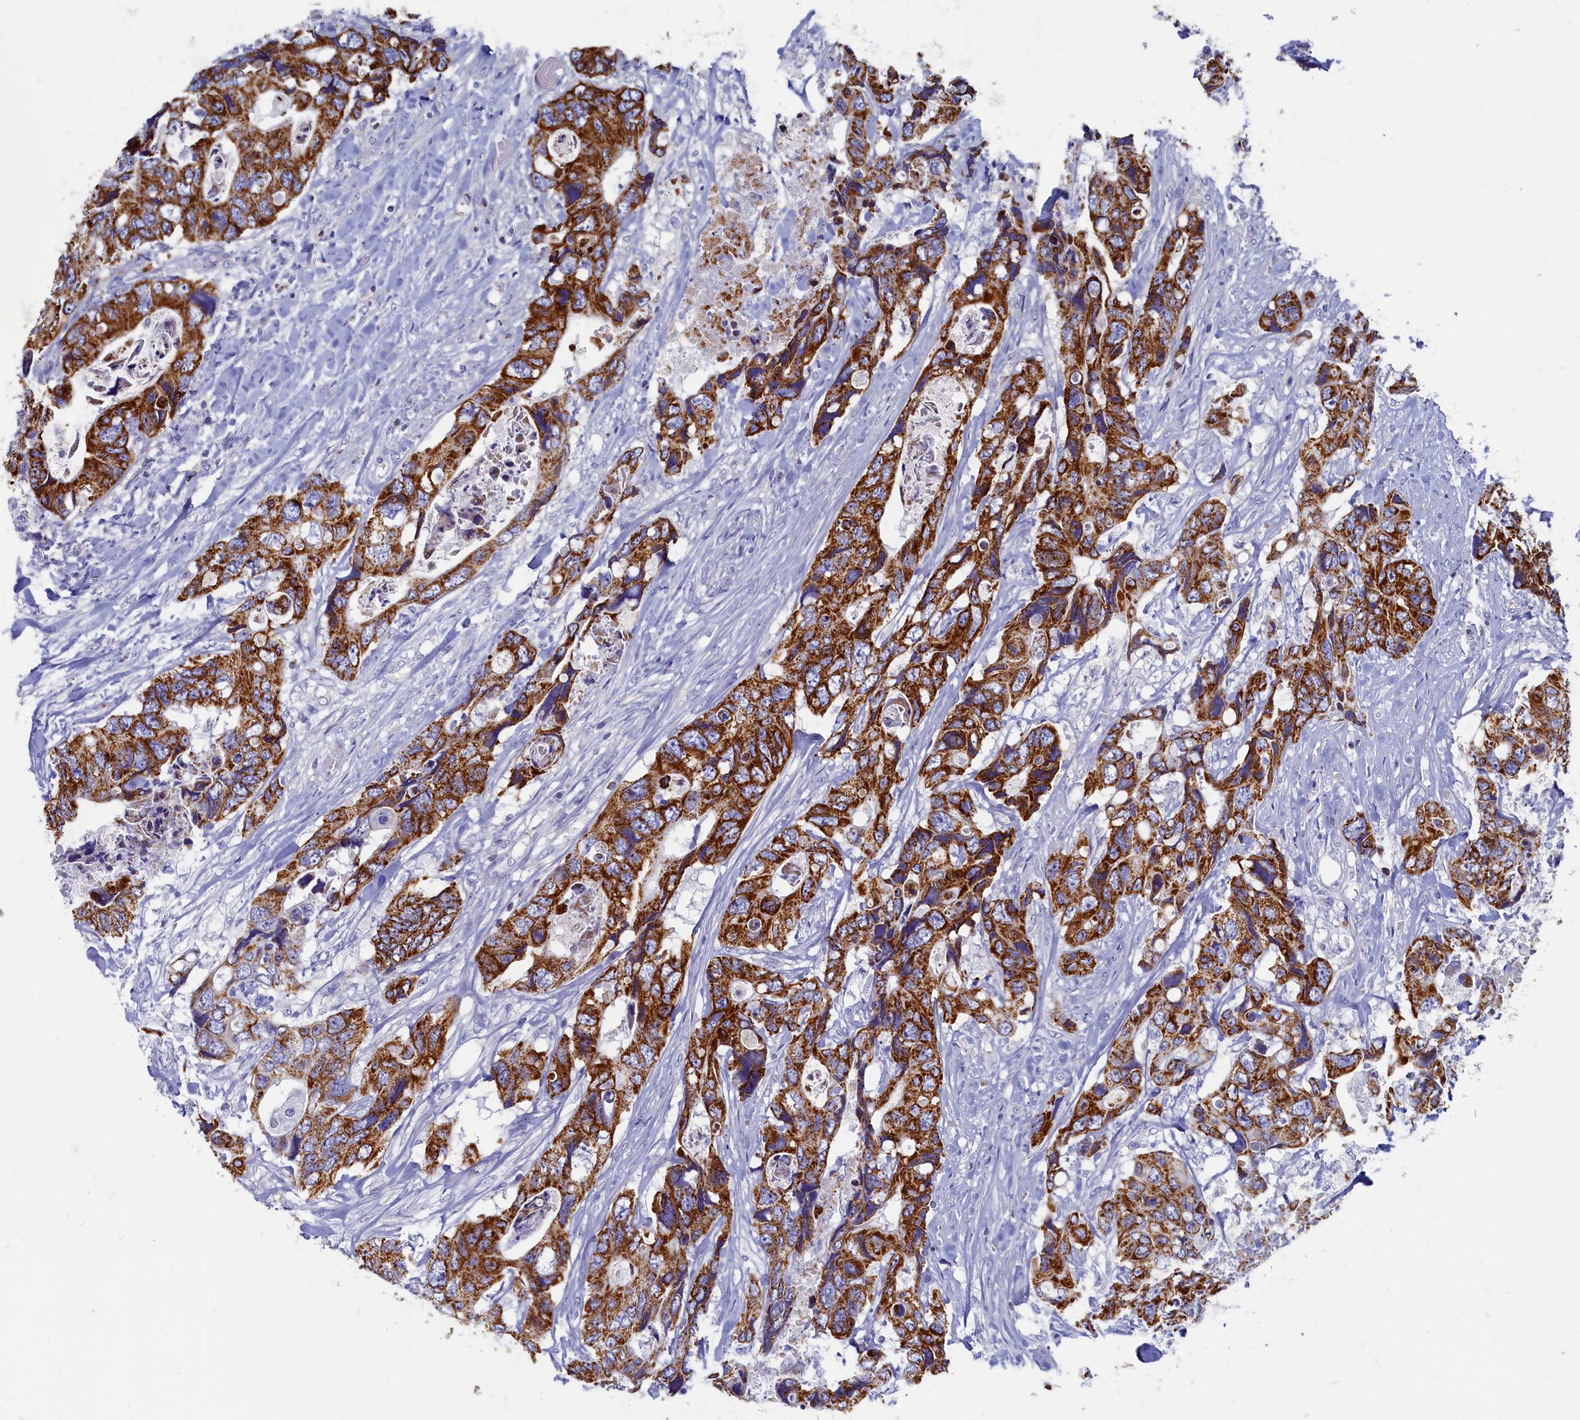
{"staining": {"intensity": "strong", "quantity": ">75%", "location": "cytoplasmic/membranous"}, "tissue": "colorectal cancer", "cell_type": "Tumor cells", "image_type": "cancer", "snomed": [{"axis": "morphology", "description": "Adenocarcinoma, NOS"}, {"axis": "topography", "description": "Rectum"}], "caption": "Colorectal cancer stained for a protein (brown) displays strong cytoplasmic/membranous positive expression in about >75% of tumor cells.", "gene": "OCIAD2", "patient": {"sex": "male", "age": 57}}